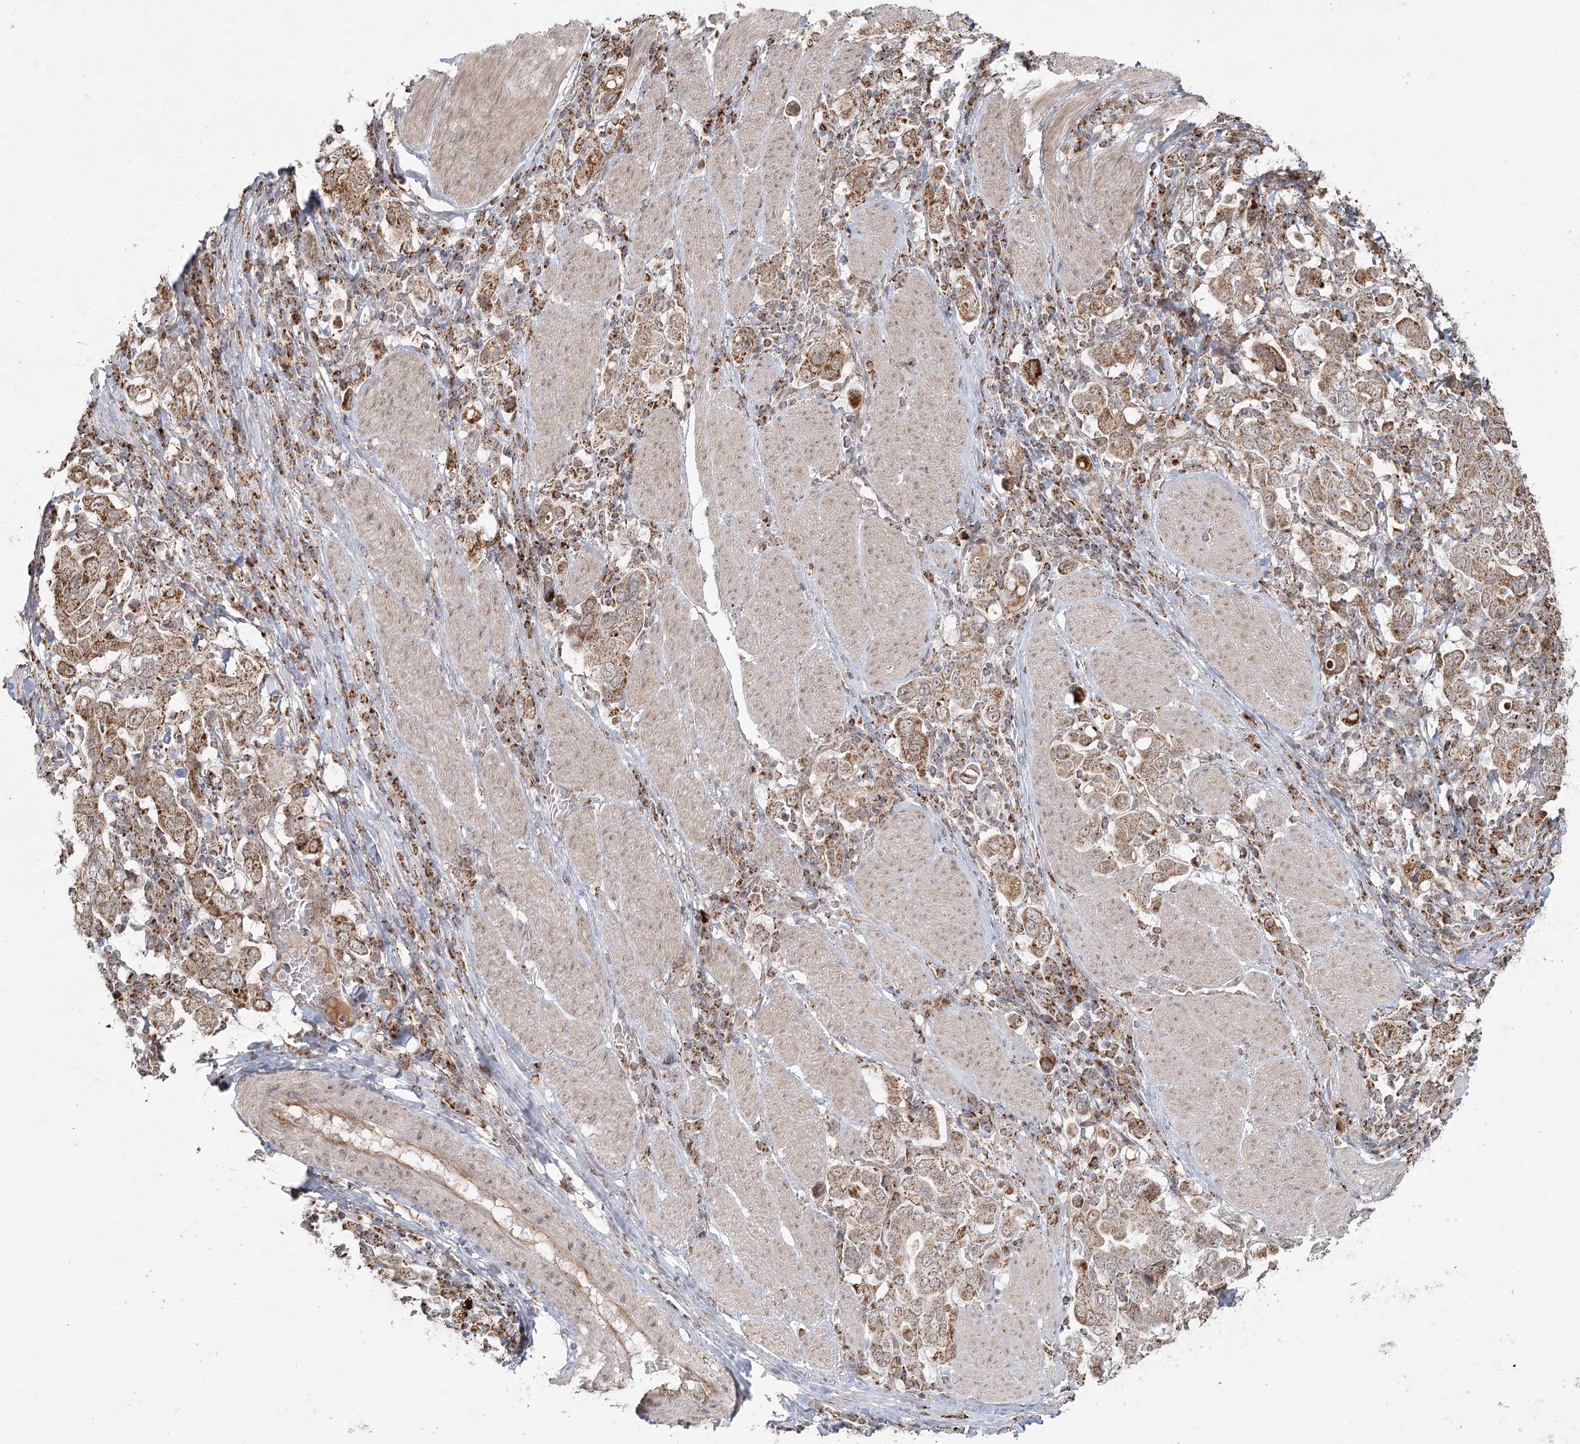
{"staining": {"intensity": "moderate", "quantity": ">75%", "location": "cytoplasmic/membranous"}, "tissue": "stomach cancer", "cell_type": "Tumor cells", "image_type": "cancer", "snomed": [{"axis": "morphology", "description": "Adenocarcinoma, NOS"}, {"axis": "topography", "description": "Stomach, upper"}], "caption": "This is a histology image of immunohistochemistry (IHC) staining of stomach cancer (adenocarcinoma), which shows moderate expression in the cytoplasmic/membranous of tumor cells.", "gene": "LACTB", "patient": {"sex": "male", "age": 62}}